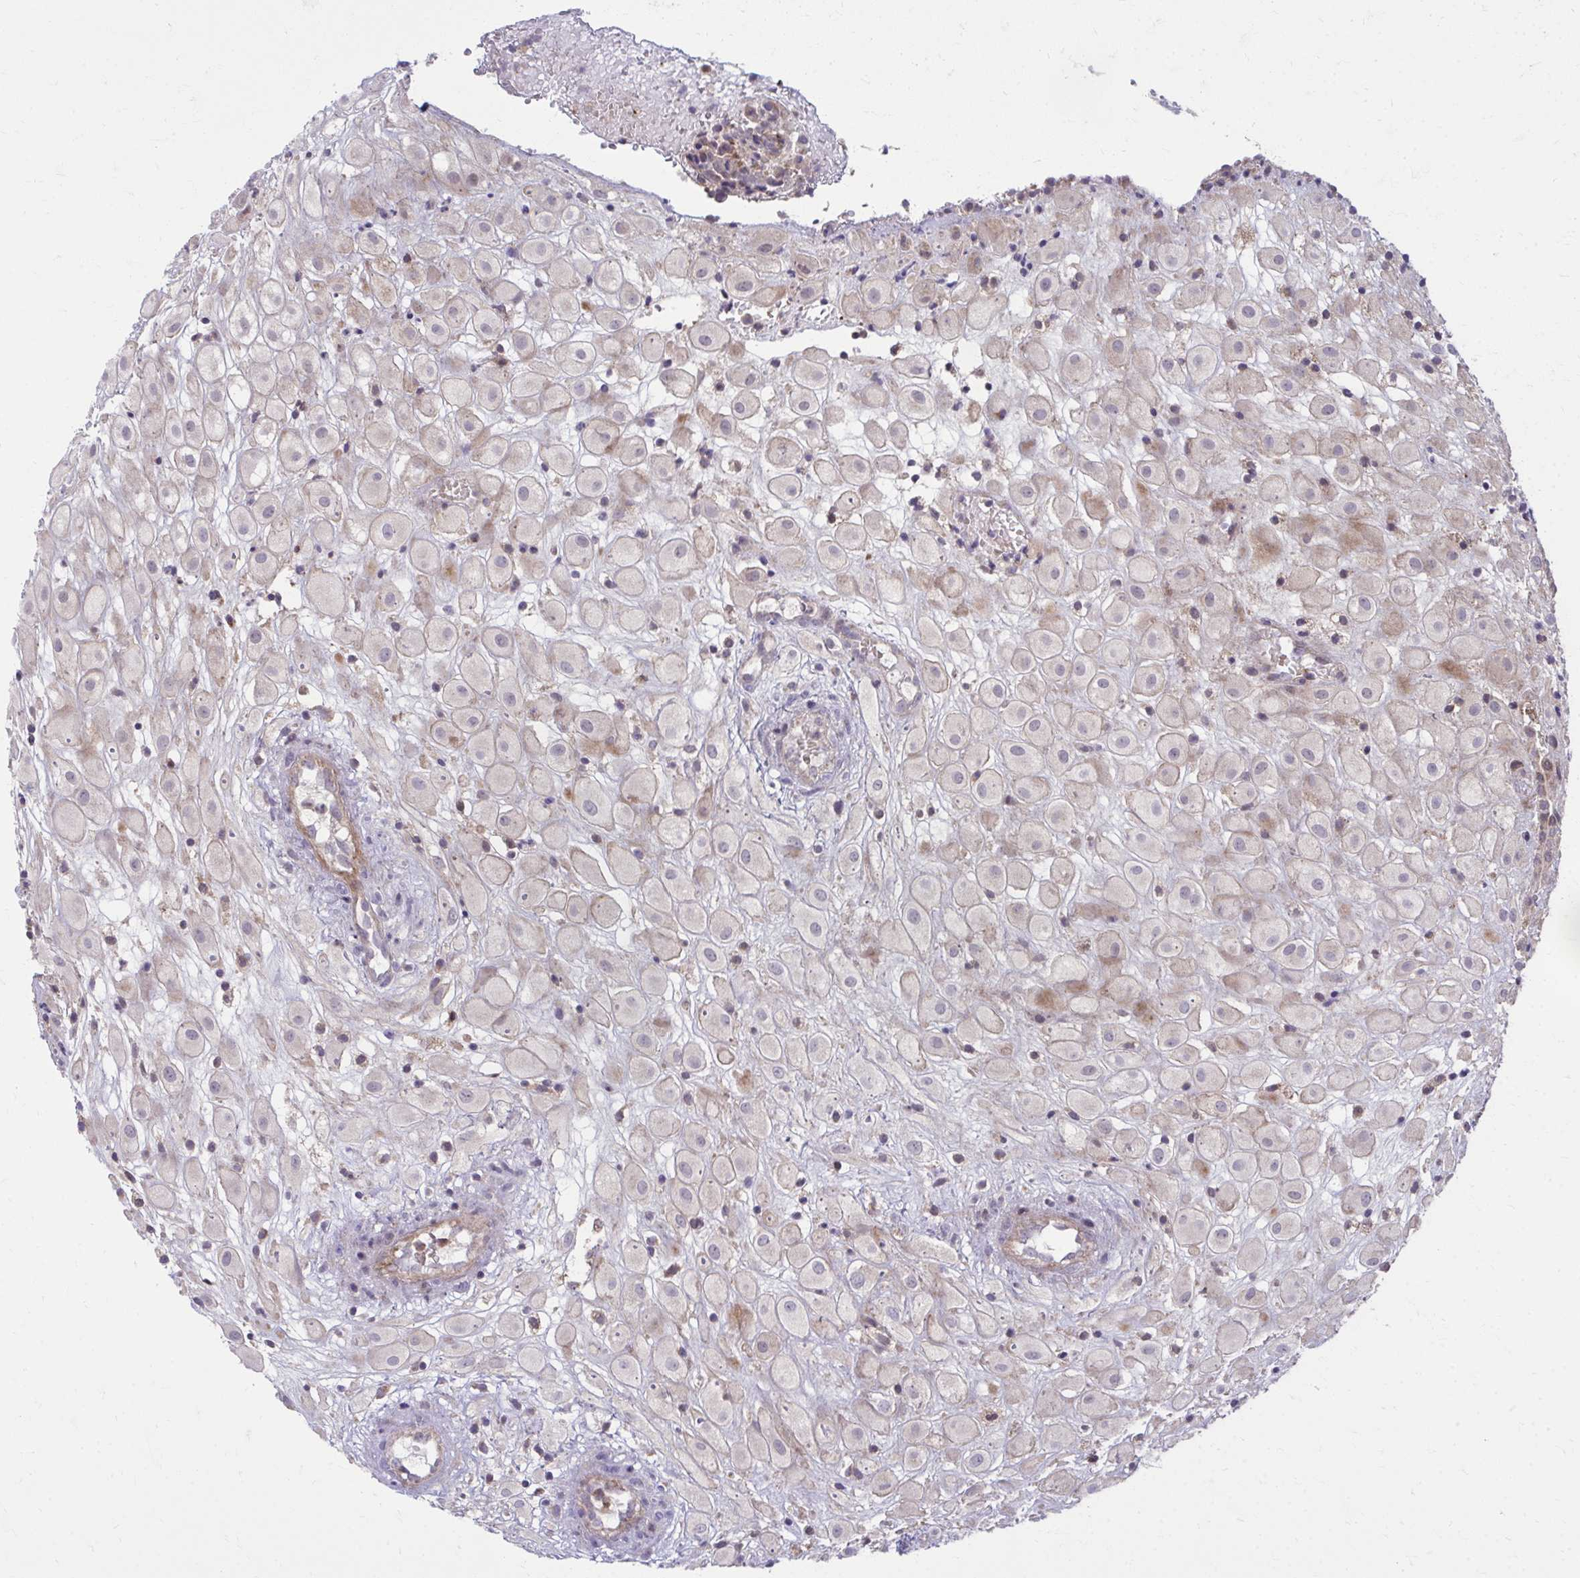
{"staining": {"intensity": "weak", "quantity": "<25%", "location": "cytoplasmic/membranous"}, "tissue": "placenta", "cell_type": "Decidual cells", "image_type": "normal", "snomed": [{"axis": "morphology", "description": "Normal tissue, NOS"}, {"axis": "topography", "description": "Placenta"}], "caption": "Immunohistochemical staining of normal placenta reveals no significant positivity in decidual cells.", "gene": "C16orf54", "patient": {"sex": "female", "age": 24}}